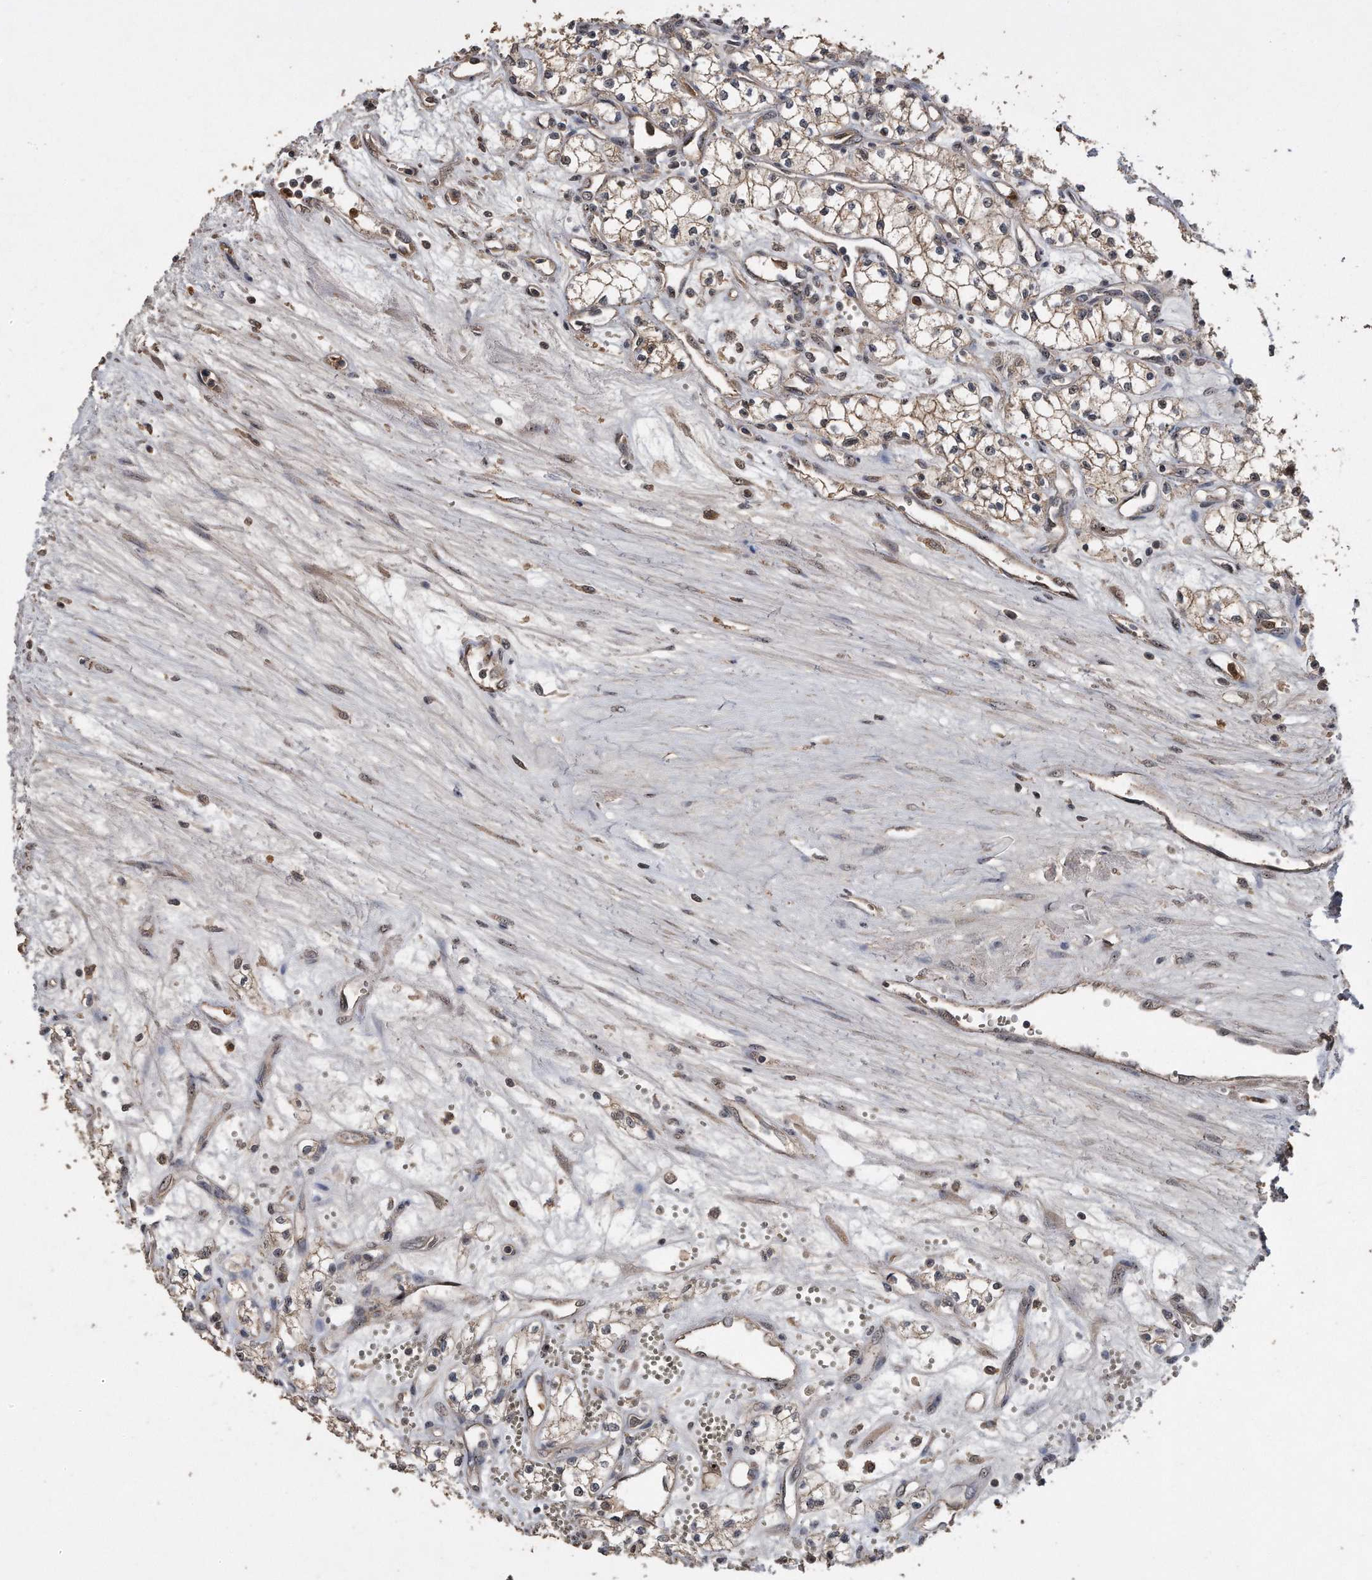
{"staining": {"intensity": "weak", "quantity": "25%-75%", "location": "cytoplasmic/membranous,nuclear"}, "tissue": "renal cancer", "cell_type": "Tumor cells", "image_type": "cancer", "snomed": [{"axis": "morphology", "description": "Adenocarcinoma, NOS"}, {"axis": "topography", "description": "Kidney"}], "caption": "Adenocarcinoma (renal) stained for a protein (brown) displays weak cytoplasmic/membranous and nuclear positive expression in about 25%-75% of tumor cells.", "gene": "PELO", "patient": {"sex": "male", "age": 59}}